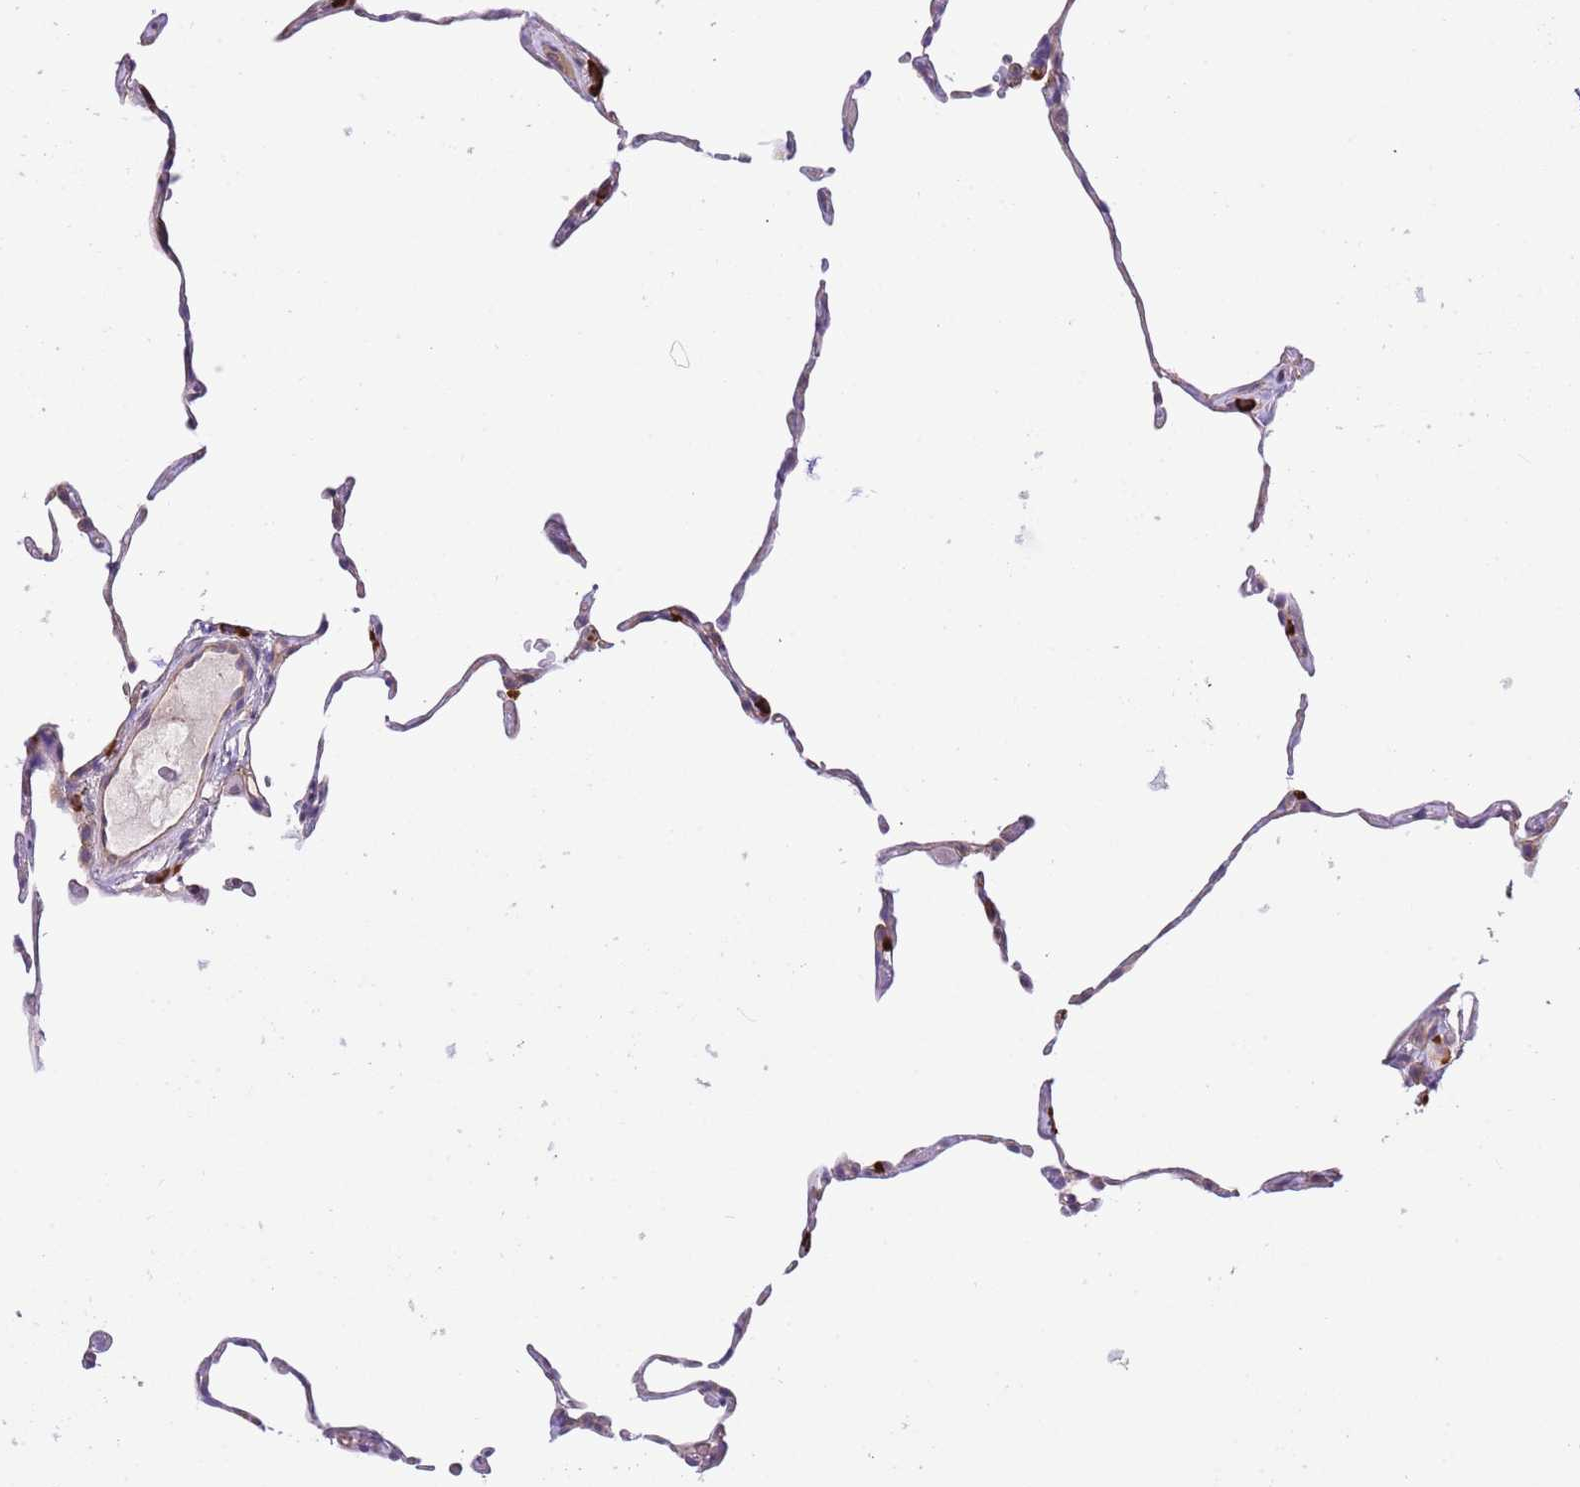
{"staining": {"intensity": "moderate", "quantity": "<25%", "location": "cytoplasmic/membranous"}, "tissue": "lung", "cell_type": "Alveolar cells", "image_type": "normal", "snomed": [{"axis": "morphology", "description": "Normal tissue, NOS"}, {"axis": "topography", "description": "Lung"}], "caption": "A brown stain shows moderate cytoplasmic/membranous expression of a protein in alveolar cells of unremarkable lung.", "gene": "DONSON", "patient": {"sex": "female", "age": 57}}